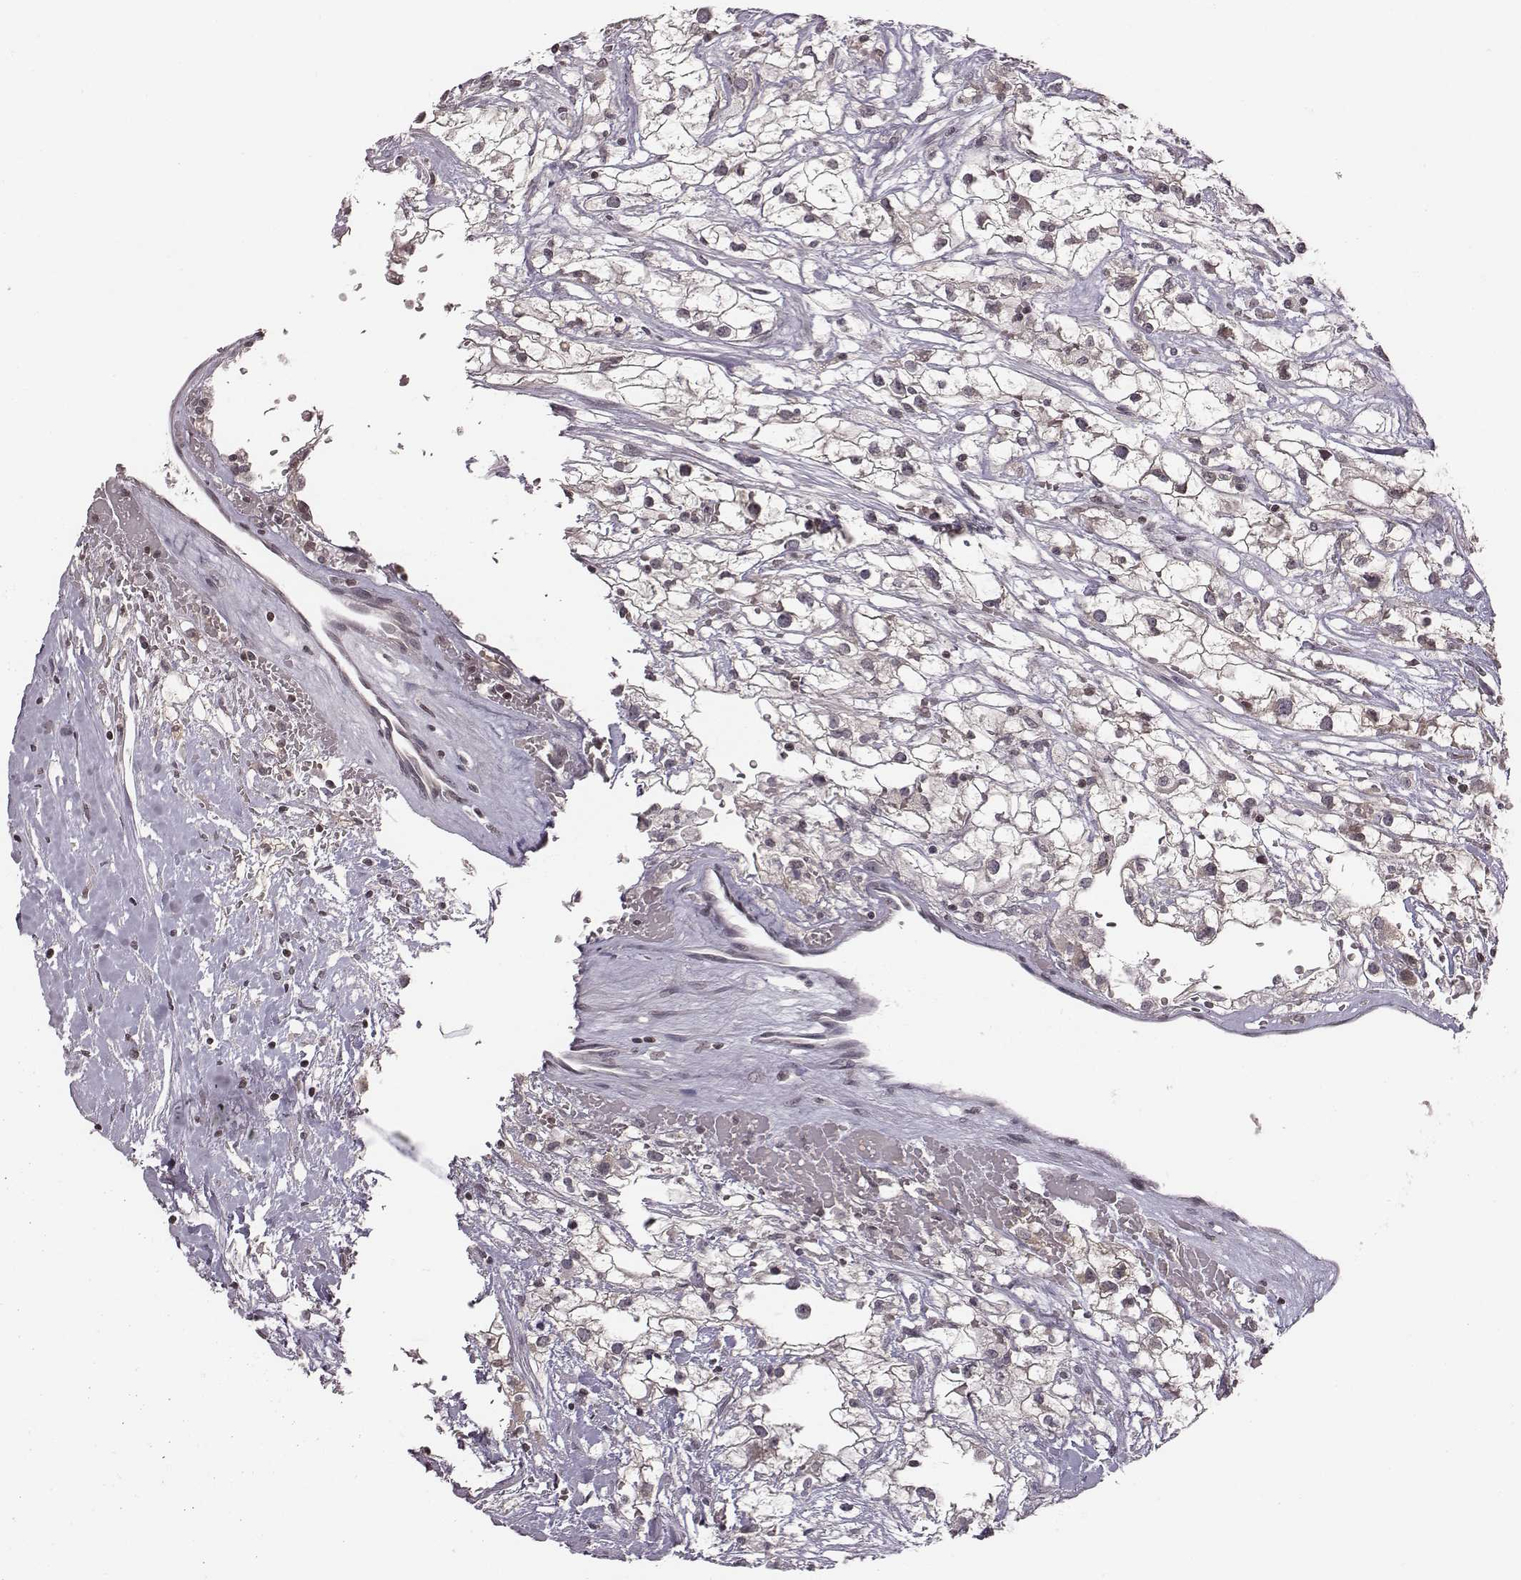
{"staining": {"intensity": "negative", "quantity": "none", "location": "none"}, "tissue": "renal cancer", "cell_type": "Tumor cells", "image_type": "cancer", "snomed": [{"axis": "morphology", "description": "Adenocarcinoma, NOS"}, {"axis": "topography", "description": "Kidney"}], "caption": "Human renal cancer (adenocarcinoma) stained for a protein using immunohistochemistry (IHC) demonstrates no staining in tumor cells.", "gene": "GRM4", "patient": {"sex": "male", "age": 59}}